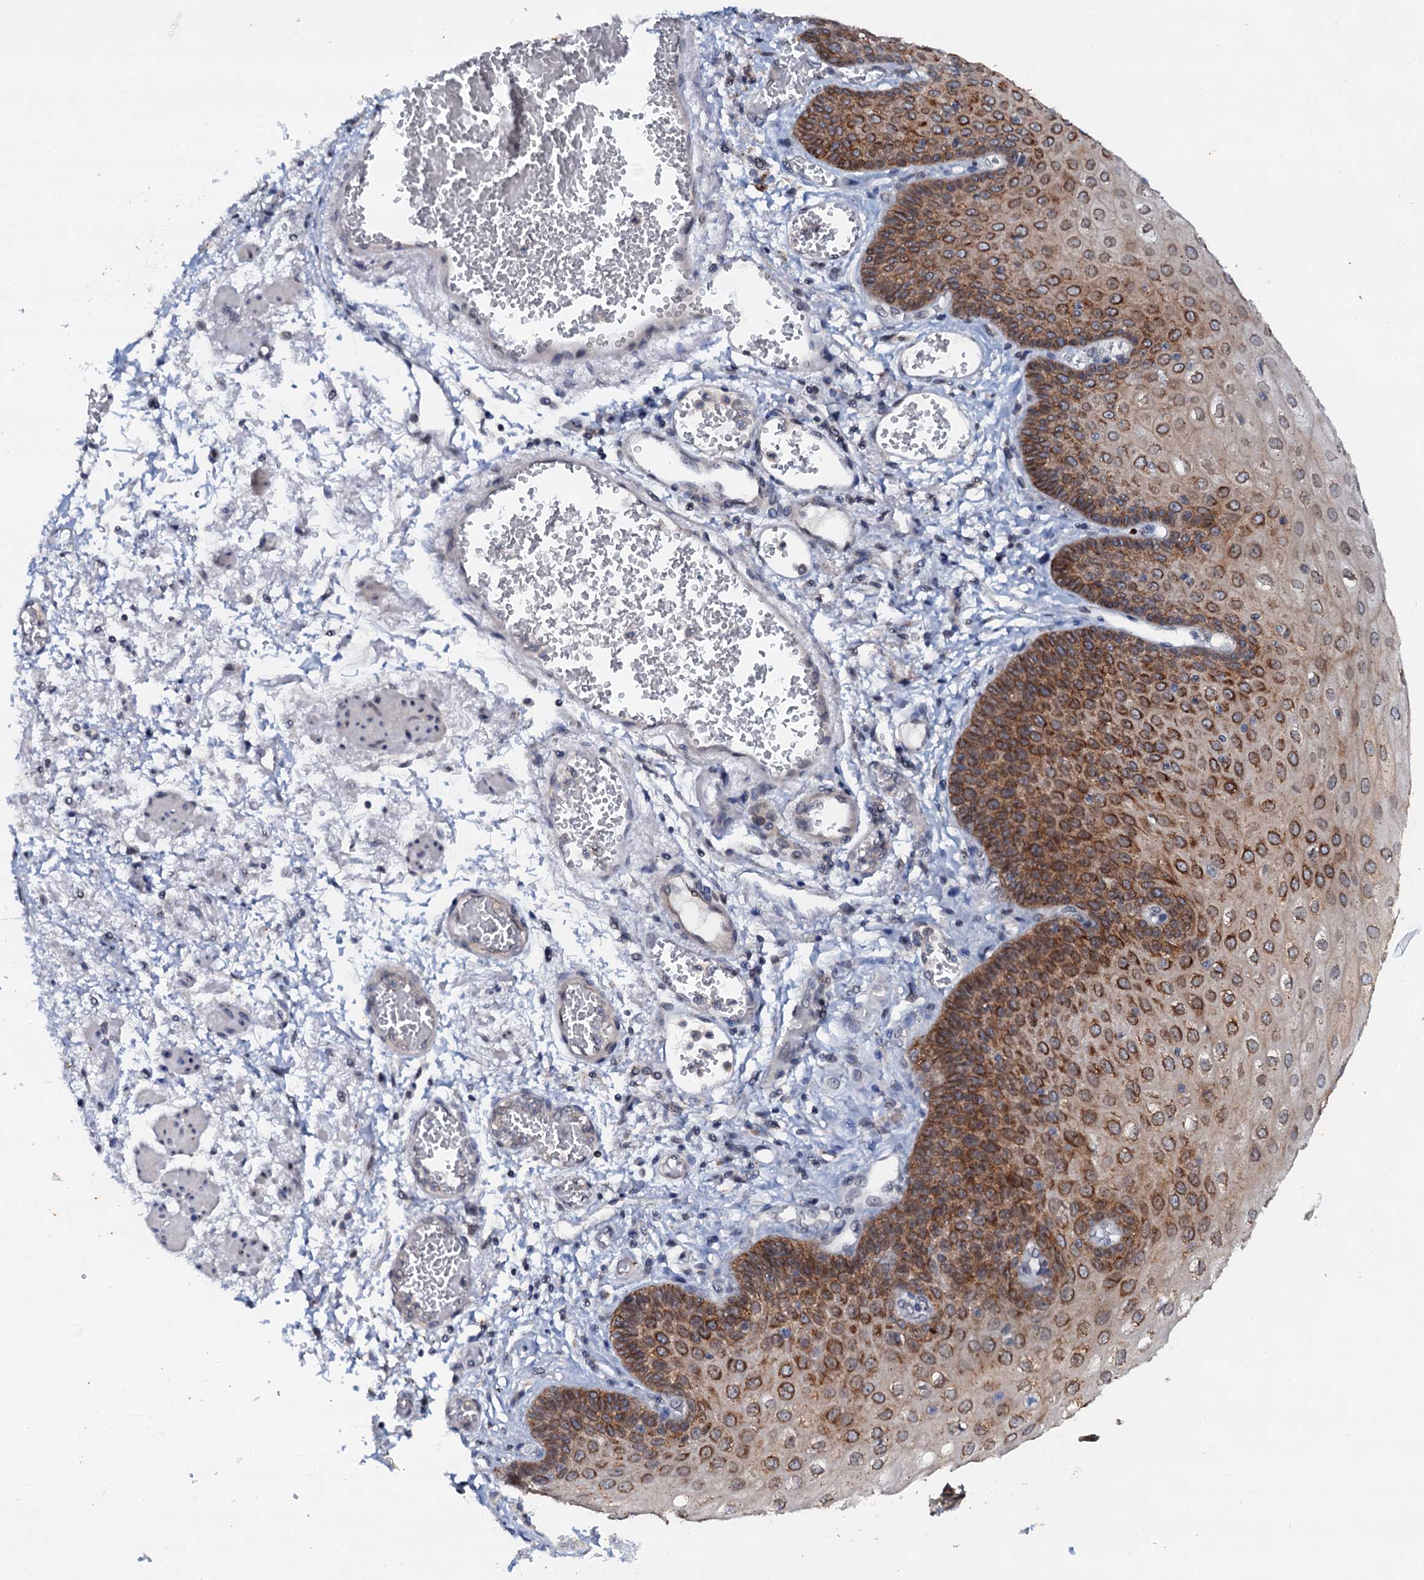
{"staining": {"intensity": "strong", "quantity": "25%-75%", "location": "cytoplasmic/membranous"}, "tissue": "esophagus", "cell_type": "Squamous epithelial cells", "image_type": "normal", "snomed": [{"axis": "morphology", "description": "Normal tissue, NOS"}, {"axis": "topography", "description": "Esophagus"}], "caption": "Brown immunohistochemical staining in normal esophagus exhibits strong cytoplasmic/membranous expression in approximately 25%-75% of squamous epithelial cells.", "gene": "SNTA1", "patient": {"sex": "male", "age": 81}}